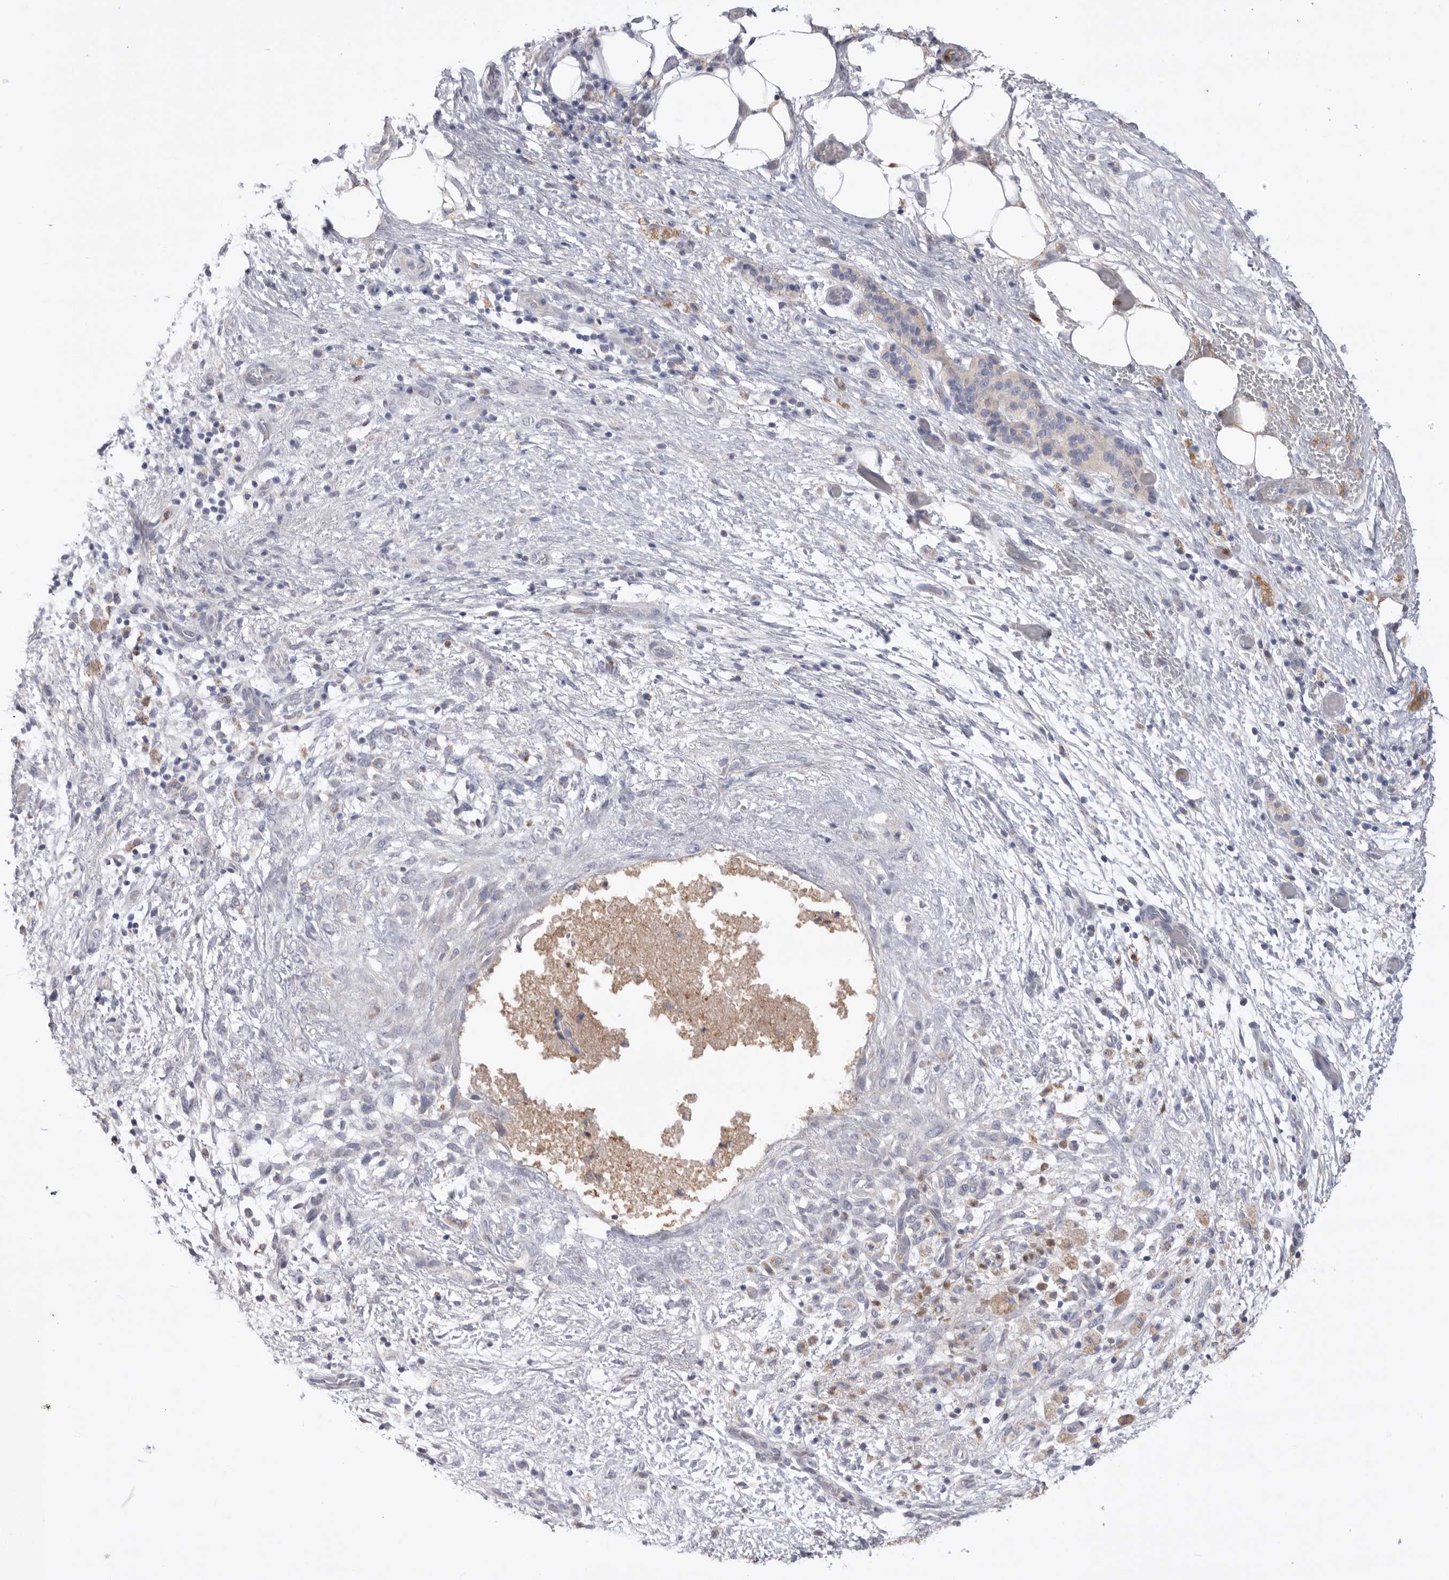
{"staining": {"intensity": "negative", "quantity": "none", "location": "none"}, "tissue": "pancreatic cancer", "cell_type": "Tumor cells", "image_type": "cancer", "snomed": [{"axis": "morphology", "description": "Adenocarcinoma, NOS"}, {"axis": "topography", "description": "Pancreas"}], "caption": "Immunohistochemistry (IHC) micrograph of neoplastic tissue: pancreatic cancer (adenocarcinoma) stained with DAB shows no significant protein positivity in tumor cells. Brightfield microscopy of IHC stained with DAB (3,3'-diaminobenzidine) (brown) and hematoxylin (blue), captured at high magnification.", "gene": "CCDC126", "patient": {"sex": "female", "age": 78}}